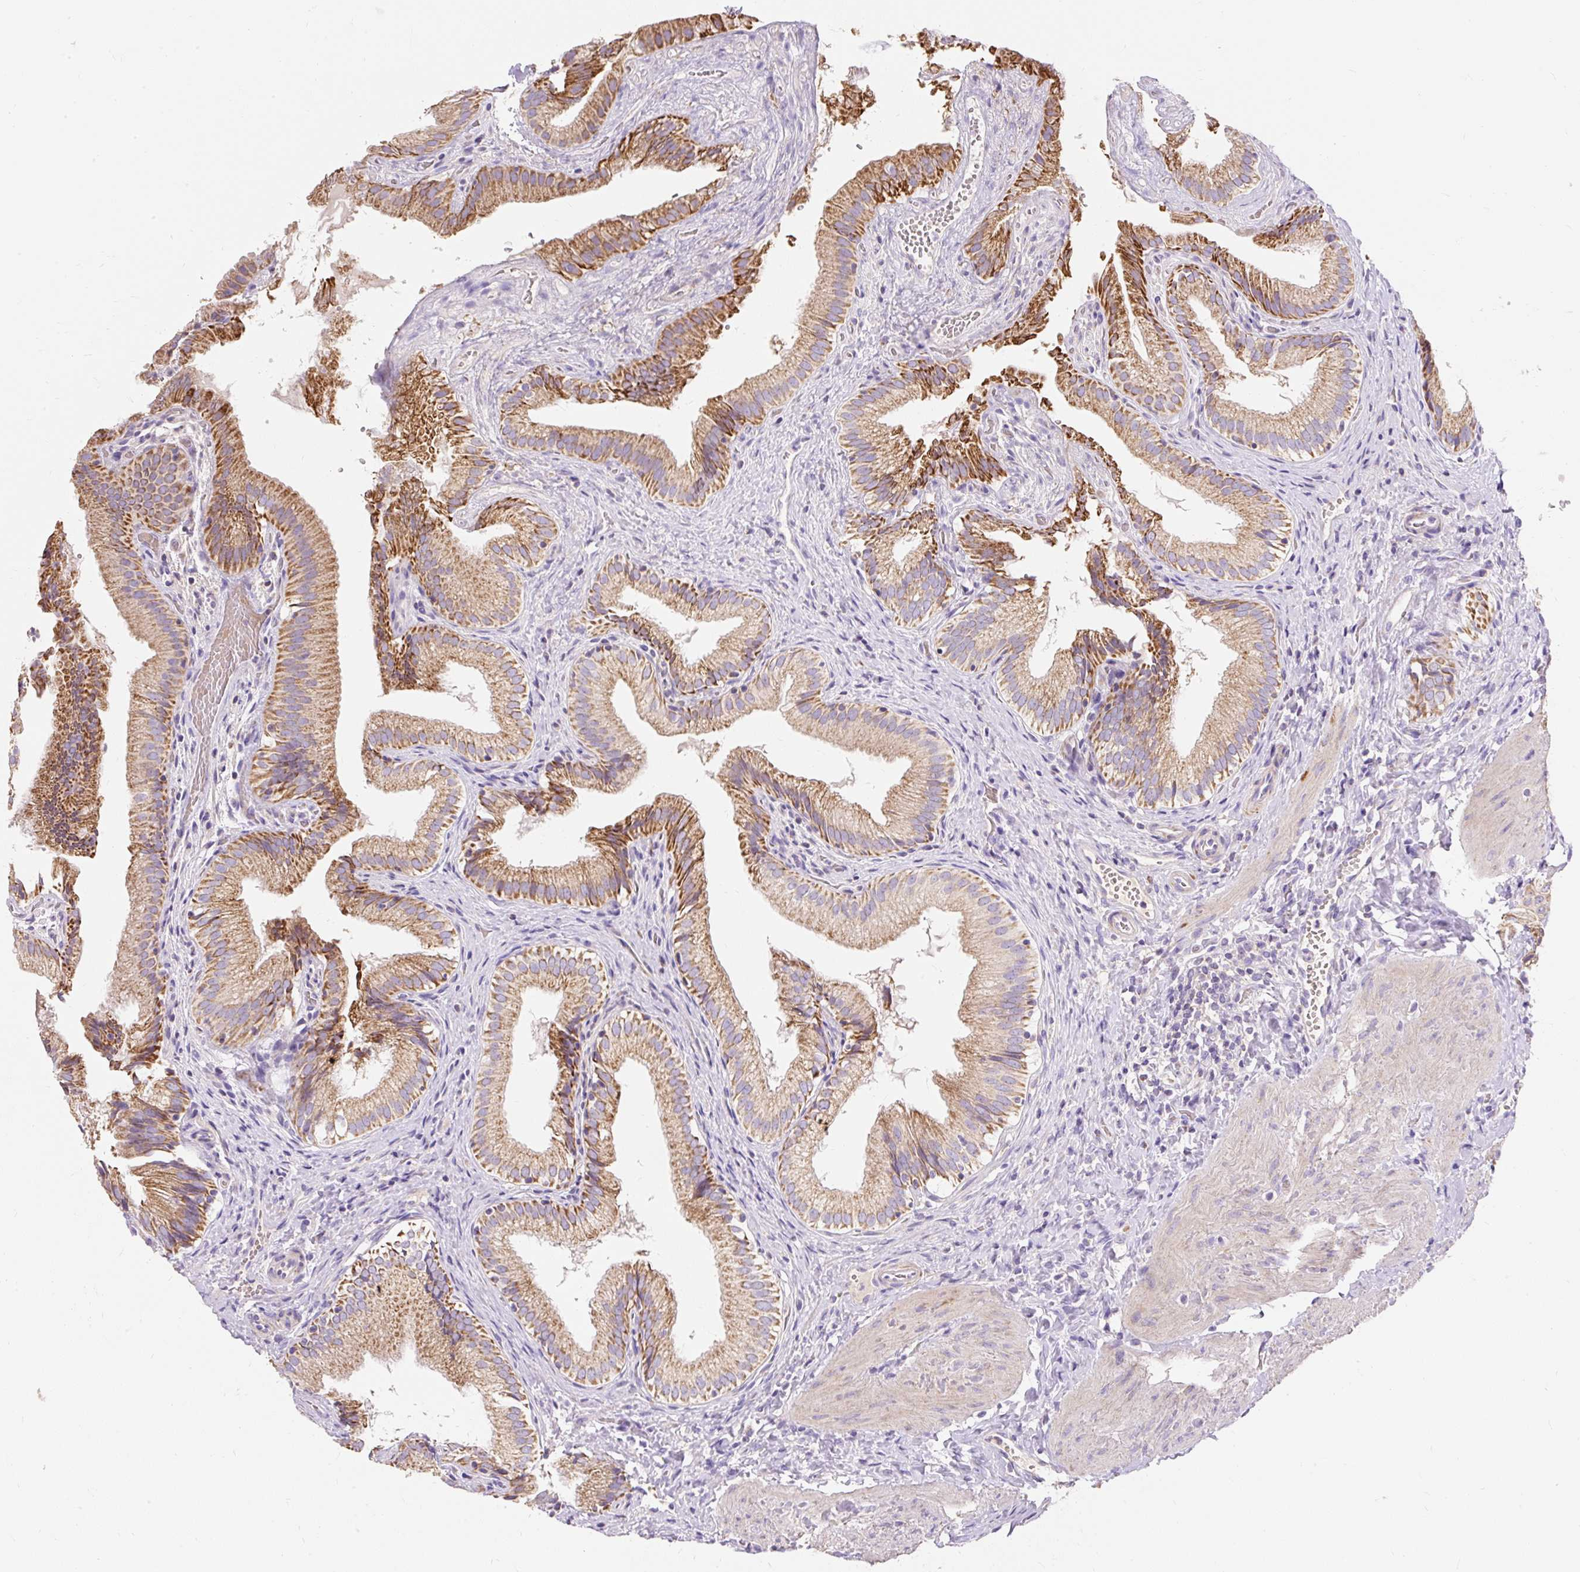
{"staining": {"intensity": "moderate", "quantity": ">75%", "location": "cytoplasmic/membranous"}, "tissue": "gallbladder", "cell_type": "Glandular cells", "image_type": "normal", "snomed": [{"axis": "morphology", "description": "Normal tissue, NOS"}, {"axis": "topography", "description": "Gallbladder"}], "caption": "A brown stain labels moderate cytoplasmic/membranous positivity of a protein in glandular cells of unremarkable human gallbladder. (DAB = brown stain, brightfield microscopy at high magnification).", "gene": "PMAIP1", "patient": {"sex": "female", "age": 30}}